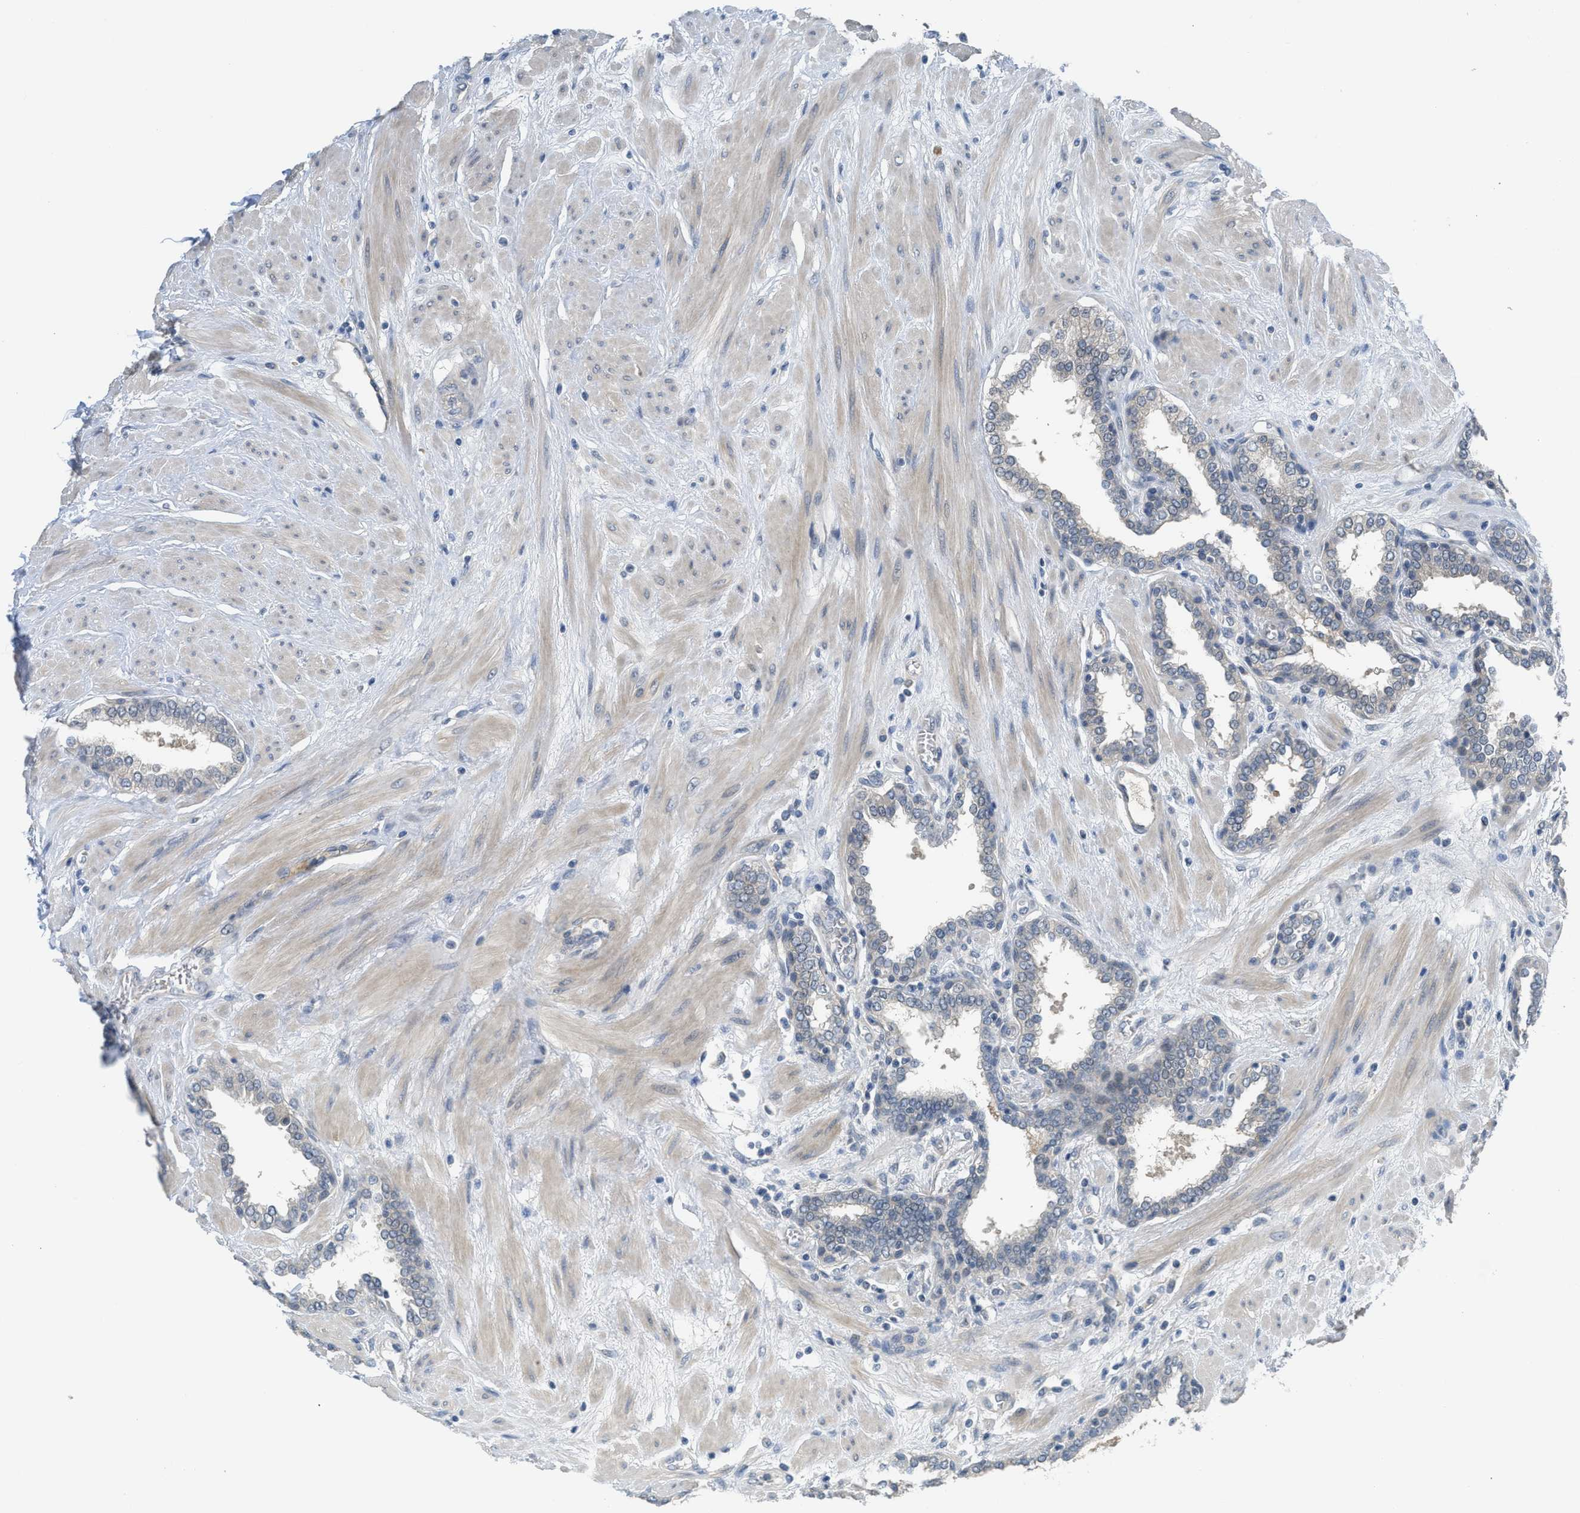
{"staining": {"intensity": "negative", "quantity": "none", "location": "none"}, "tissue": "prostate", "cell_type": "Glandular cells", "image_type": "normal", "snomed": [{"axis": "morphology", "description": "Normal tissue, NOS"}, {"axis": "topography", "description": "Prostate"}], "caption": "The micrograph displays no significant staining in glandular cells of prostate.", "gene": "TNFAIP1", "patient": {"sex": "male", "age": 51}}